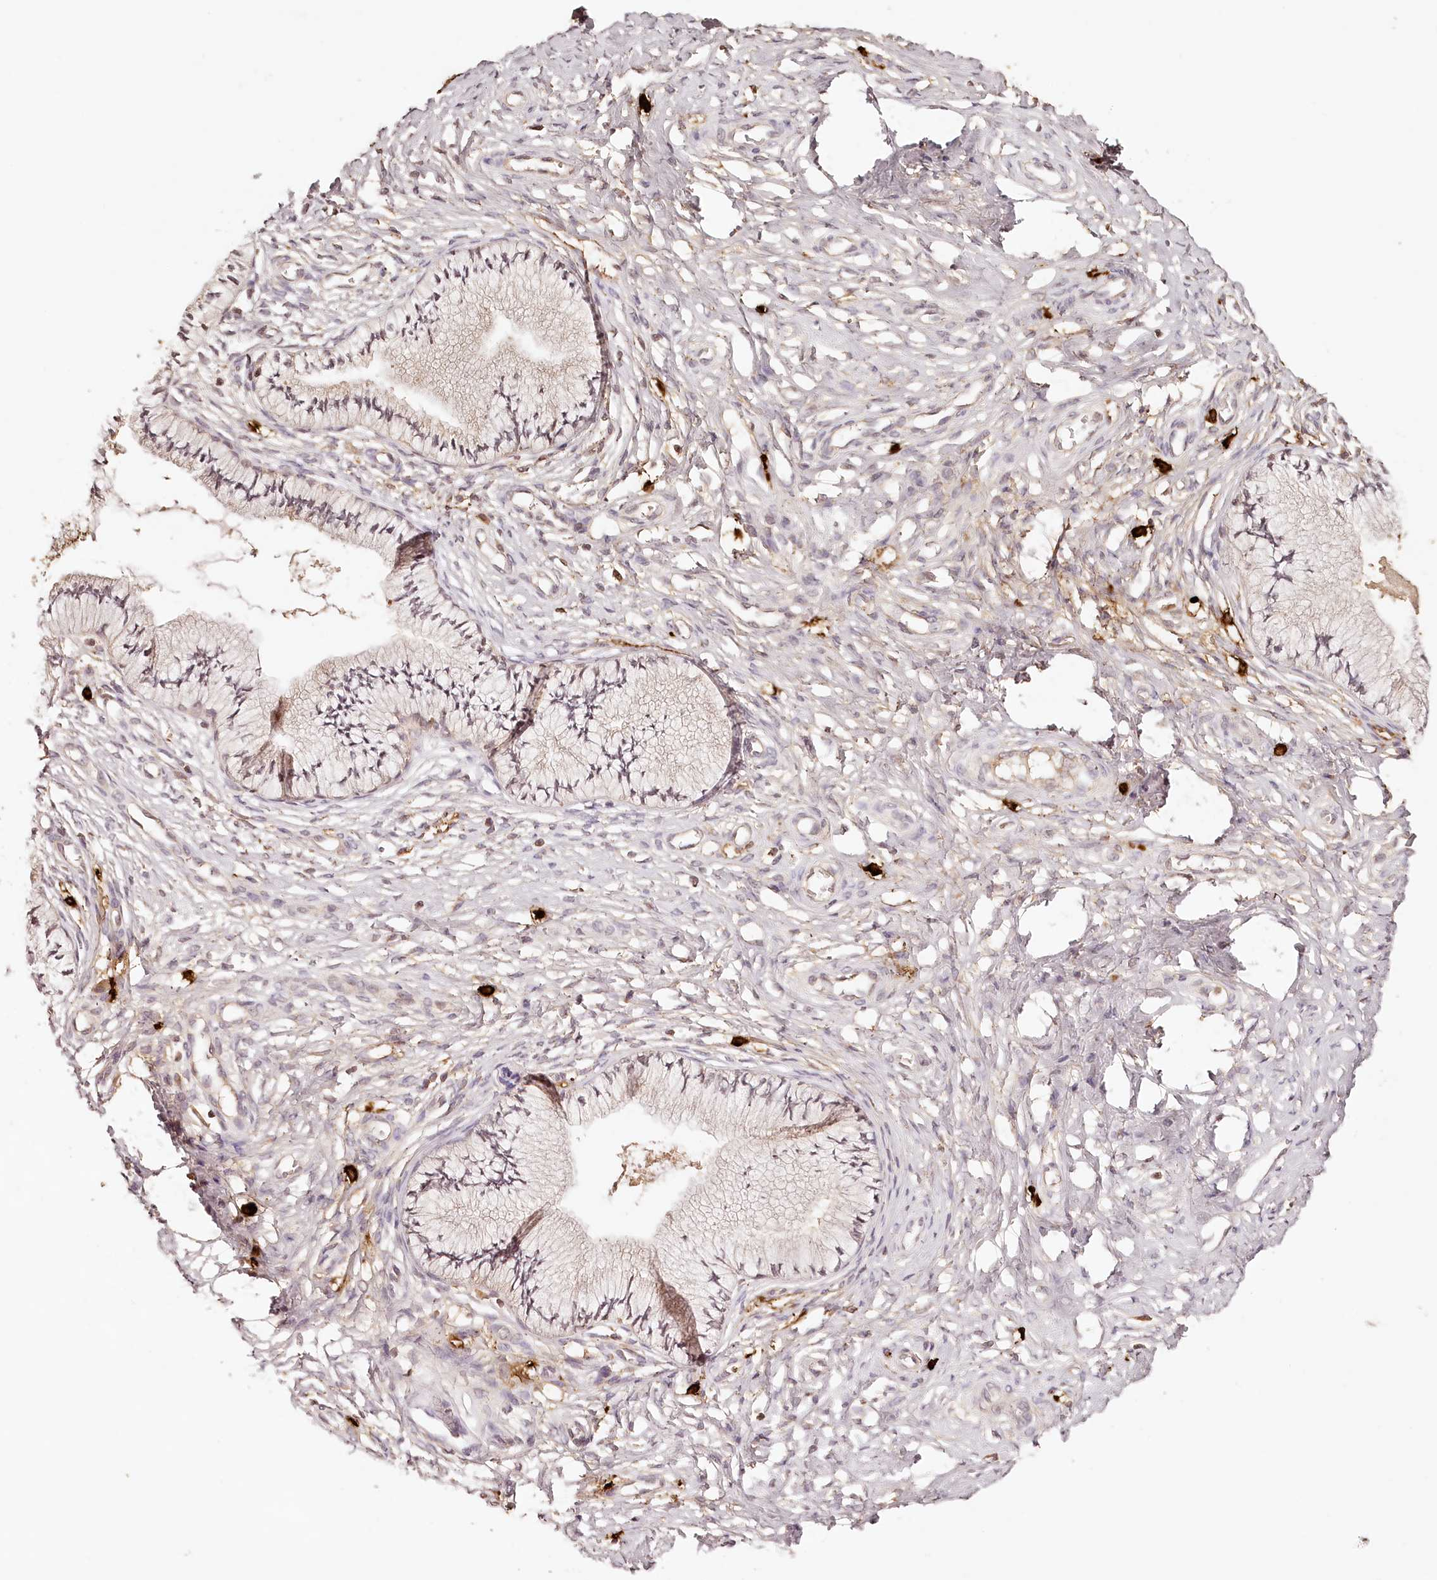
{"staining": {"intensity": "weak", "quantity": "25%-75%", "location": "cytoplasmic/membranous"}, "tissue": "cervix", "cell_type": "Glandular cells", "image_type": "normal", "snomed": [{"axis": "morphology", "description": "Normal tissue, NOS"}, {"axis": "topography", "description": "Cervix"}], "caption": "An IHC photomicrograph of benign tissue is shown. Protein staining in brown highlights weak cytoplasmic/membranous positivity in cervix within glandular cells. The staining was performed using DAB, with brown indicating positive protein expression. Nuclei are stained blue with hematoxylin.", "gene": "SYNGR1", "patient": {"sex": "female", "age": 36}}